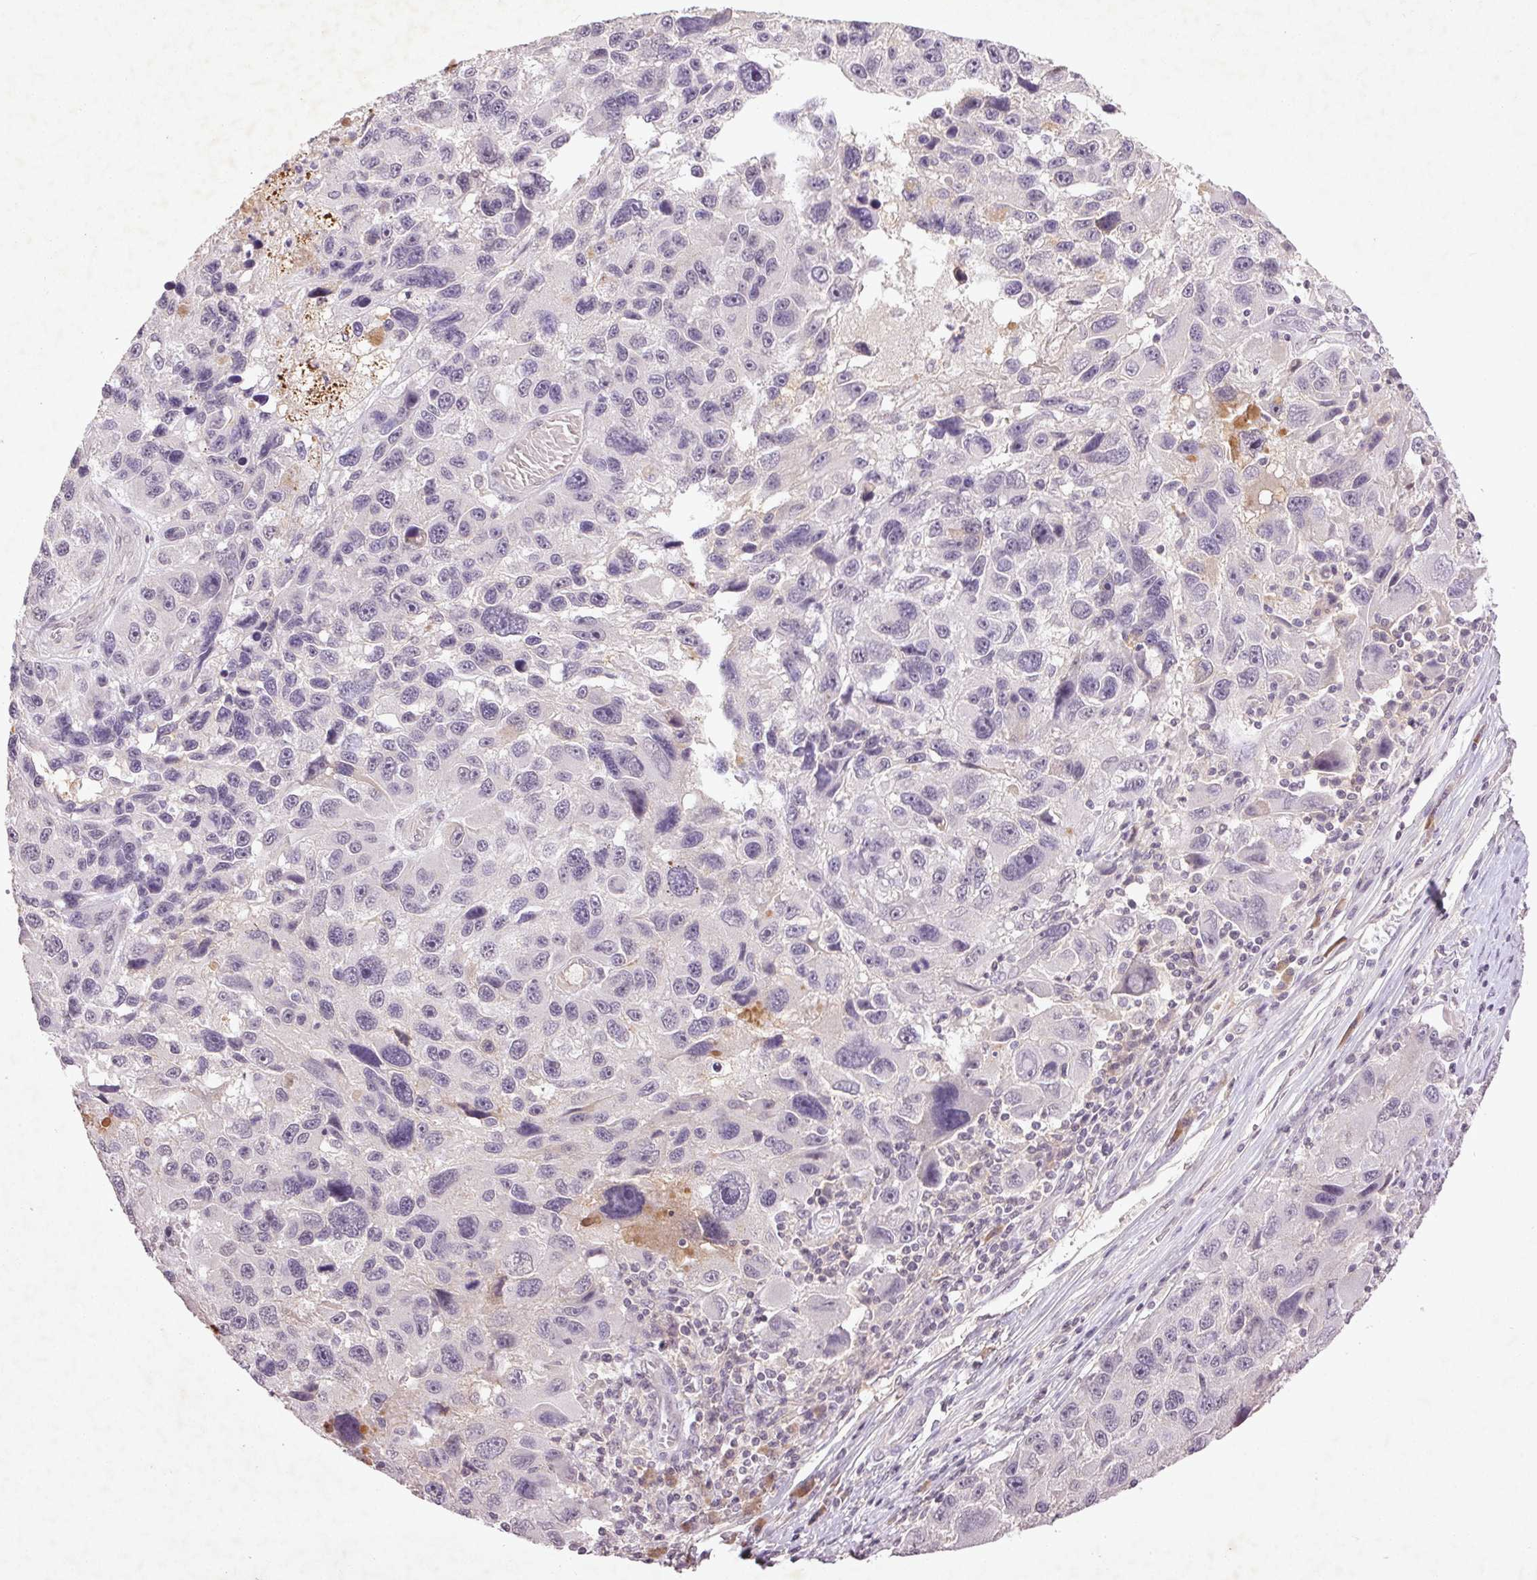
{"staining": {"intensity": "negative", "quantity": "none", "location": "none"}, "tissue": "melanoma", "cell_type": "Tumor cells", "image_type": "cancer", "snomed": [{"axis": "morphology", "description": "Malignant melanoma, NOS"}, {"axis": "topography", "description": "Skin"}], "caption": "High magnification brightfield microscopy of melanoma stained with DAB (3,3'-diaminobenzidine) (brown) and counterstained with hematoxylin (blue): tumor cells show no significant expression.", "gene": "FAM168B", "patient": {"sex": "male", "age": 53}}